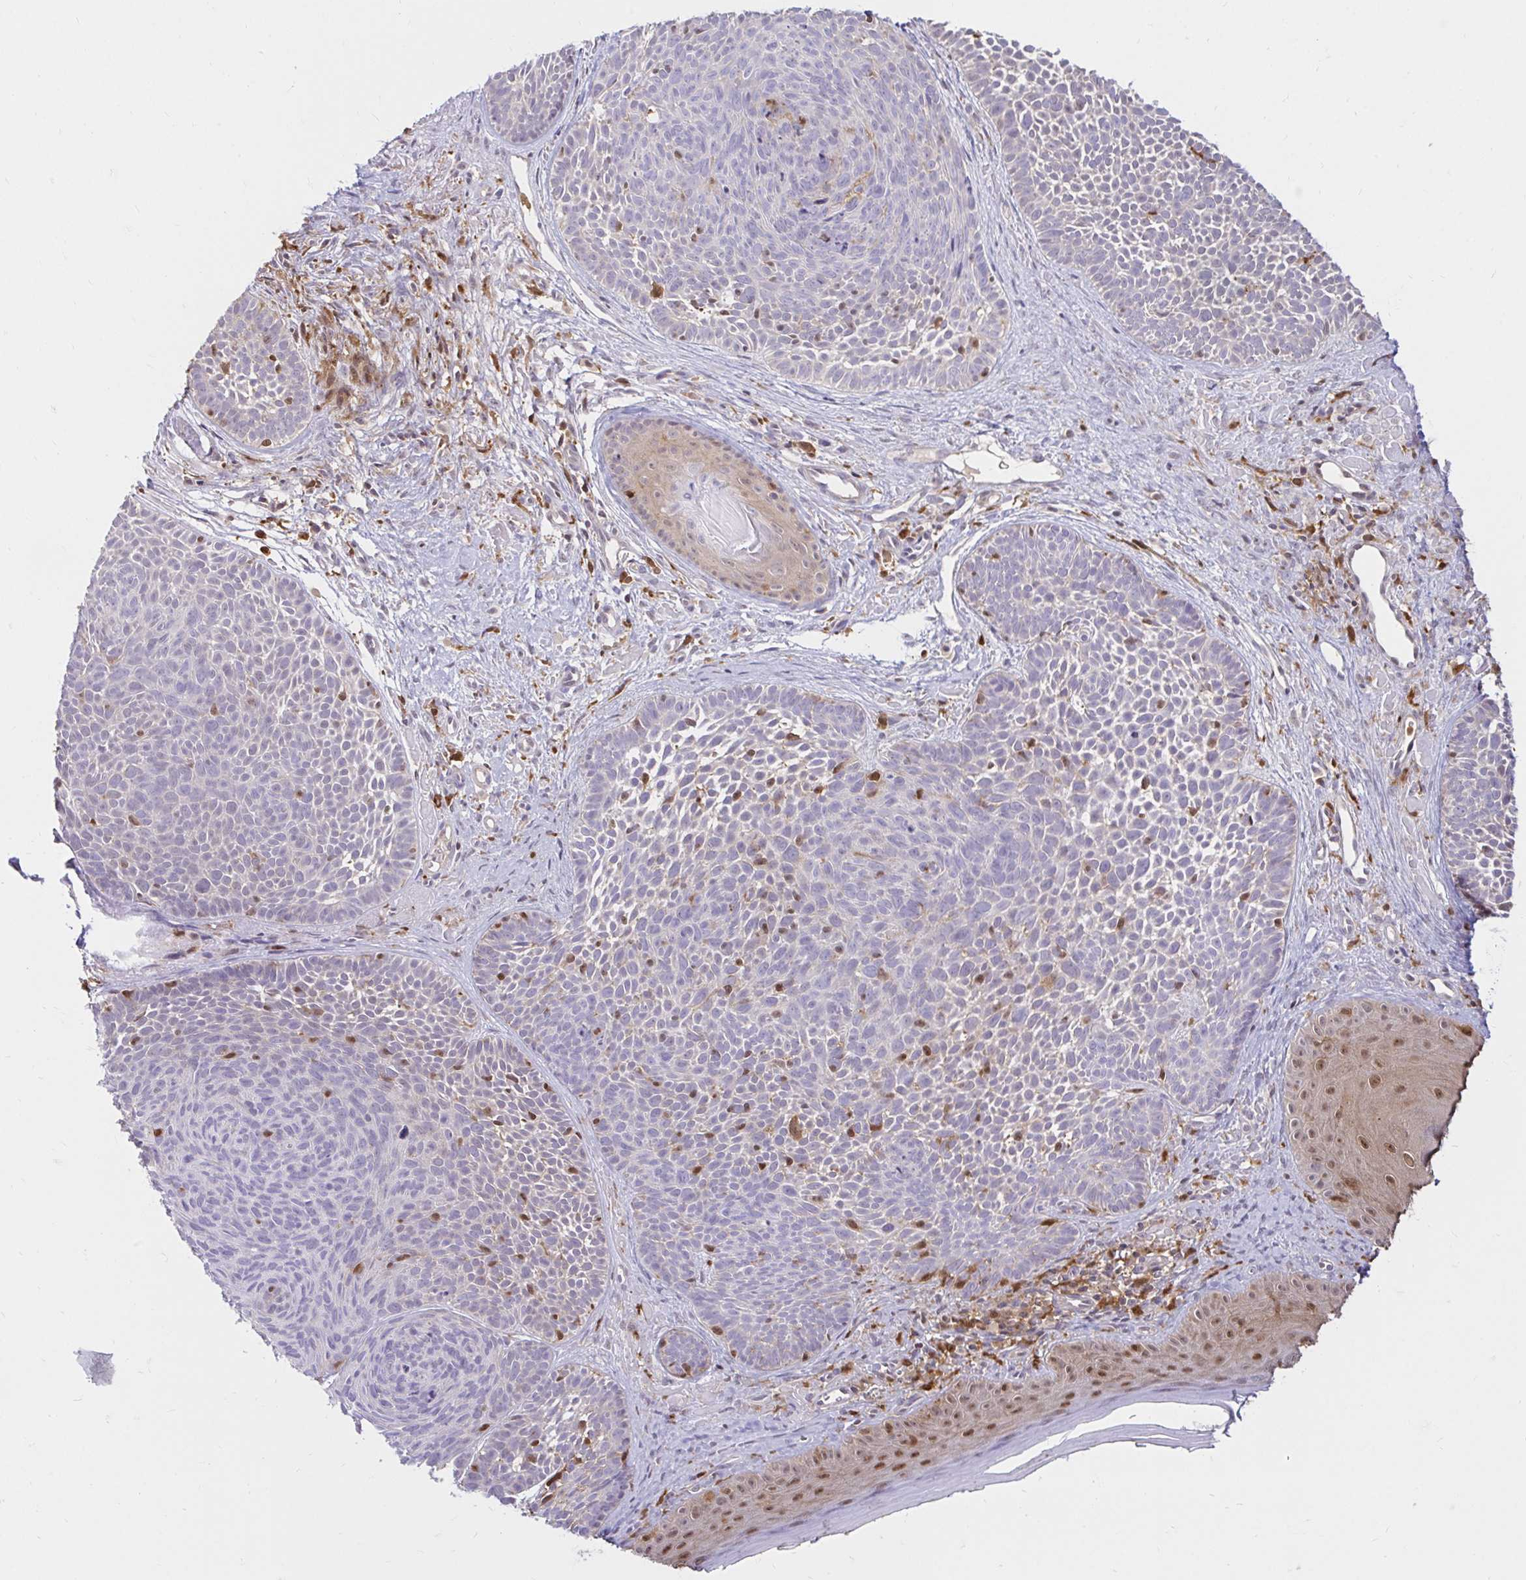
{"staining": {"intensity": "negative", "quantity": "none", "location": "none"}, "tissue": "skin cancer", "cell_type": "Tumor cells", "image_type": "cancer", "snomed": [{"axis": "morphology", "description": "Basal cell carcinoma"}, {"axis": "topography", "description": "Skin"}], "caption": "Human skin cancer stained for a protein using immunohistochemistry (IHC) shows no expression in tumor cells.", "gene": "PYCARD", "patient": {"sex": "male", "age": 81}}